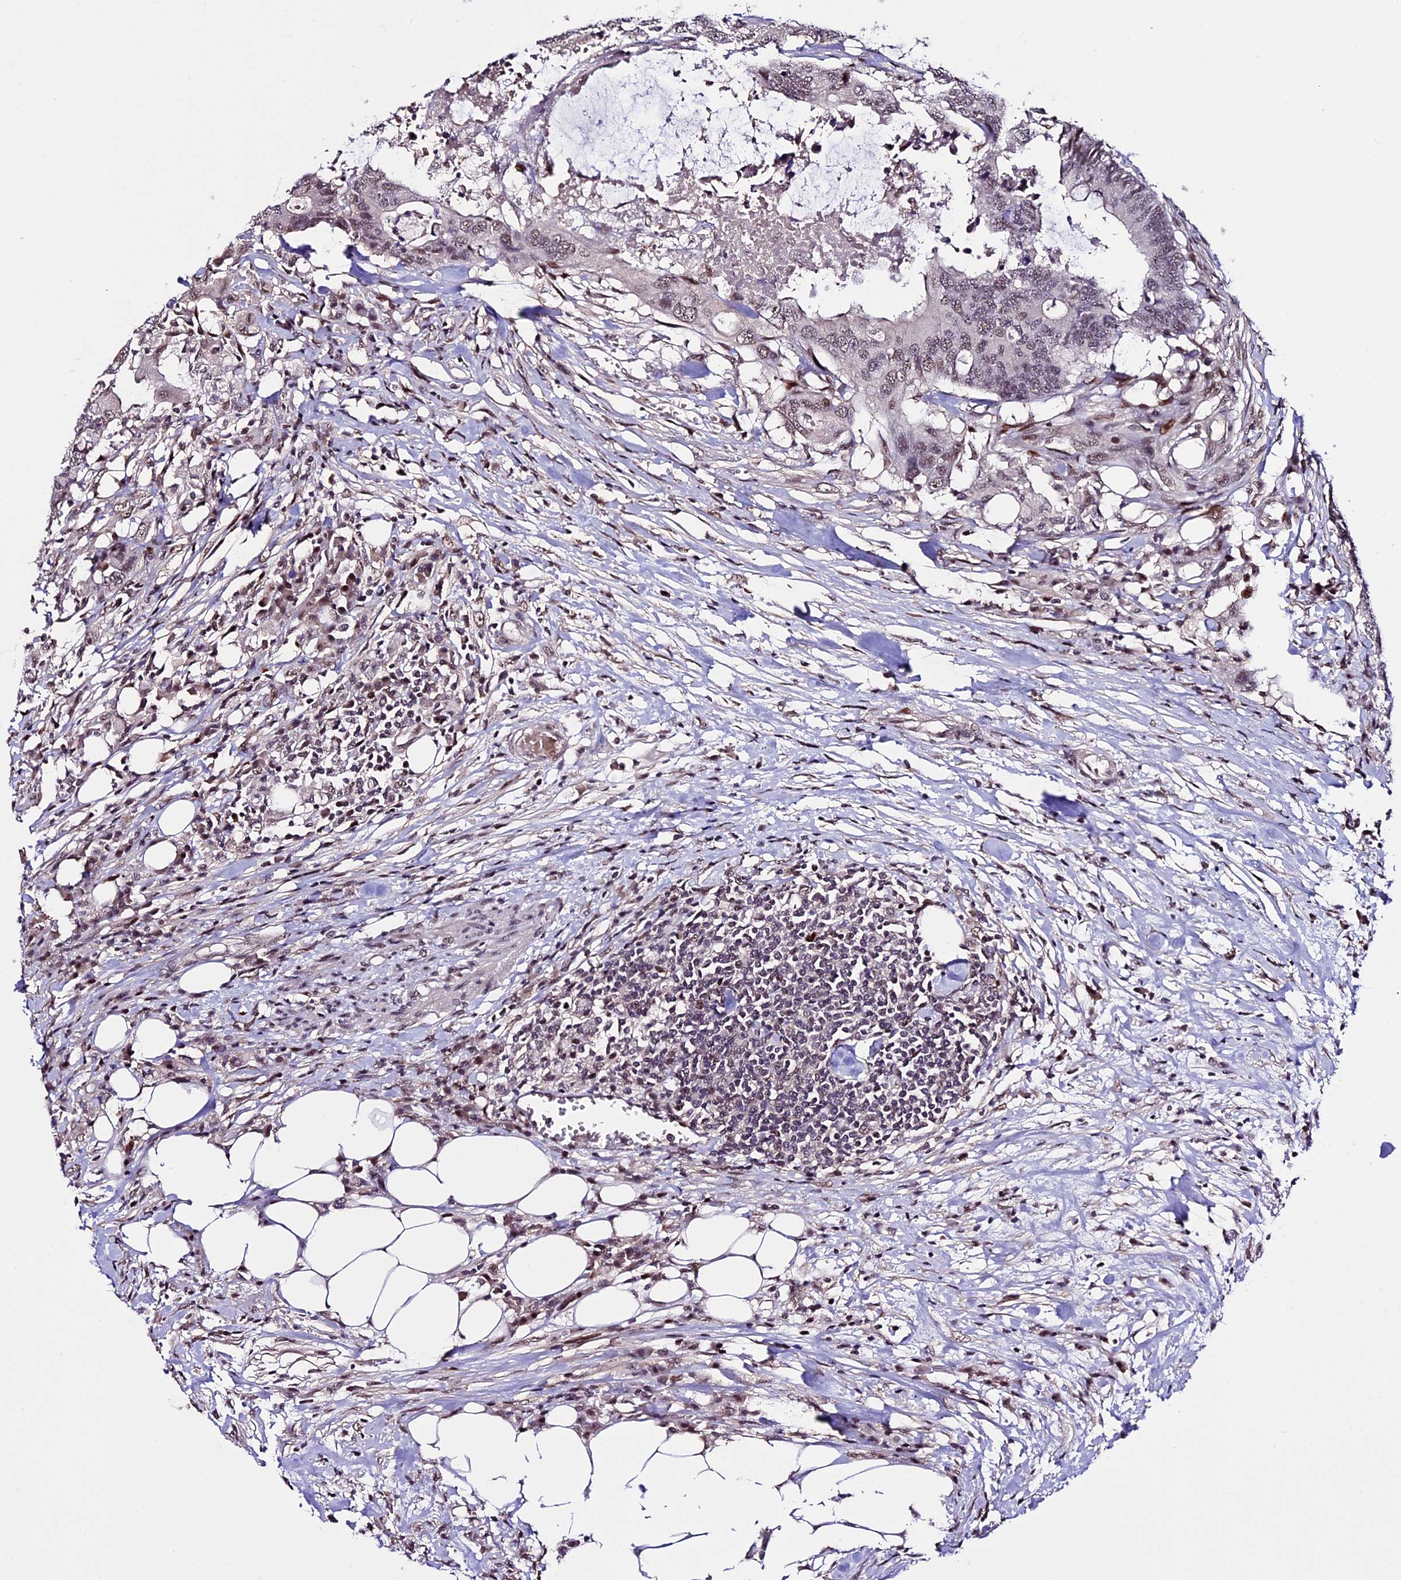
{"staining": {"intensity": "weak", "quantity": "25%-75%", "location": "nuclear"}, "tissue": "colorectal cancer", "cell_type": "Tumor cells", "image_type": "cancer", "snomed": [{"axis": "morphology", "description": "Adenocarcinoma, NOS"}, {"axis": "topography", "description": "Colon"}], "caption": "Colorectal cancer (adenocarcinoma) stained with a protein marker demonstrates weak staining in tumor cells.", "gene": "TCP11L2", "patient": {"sex": "male", "age": 71}}